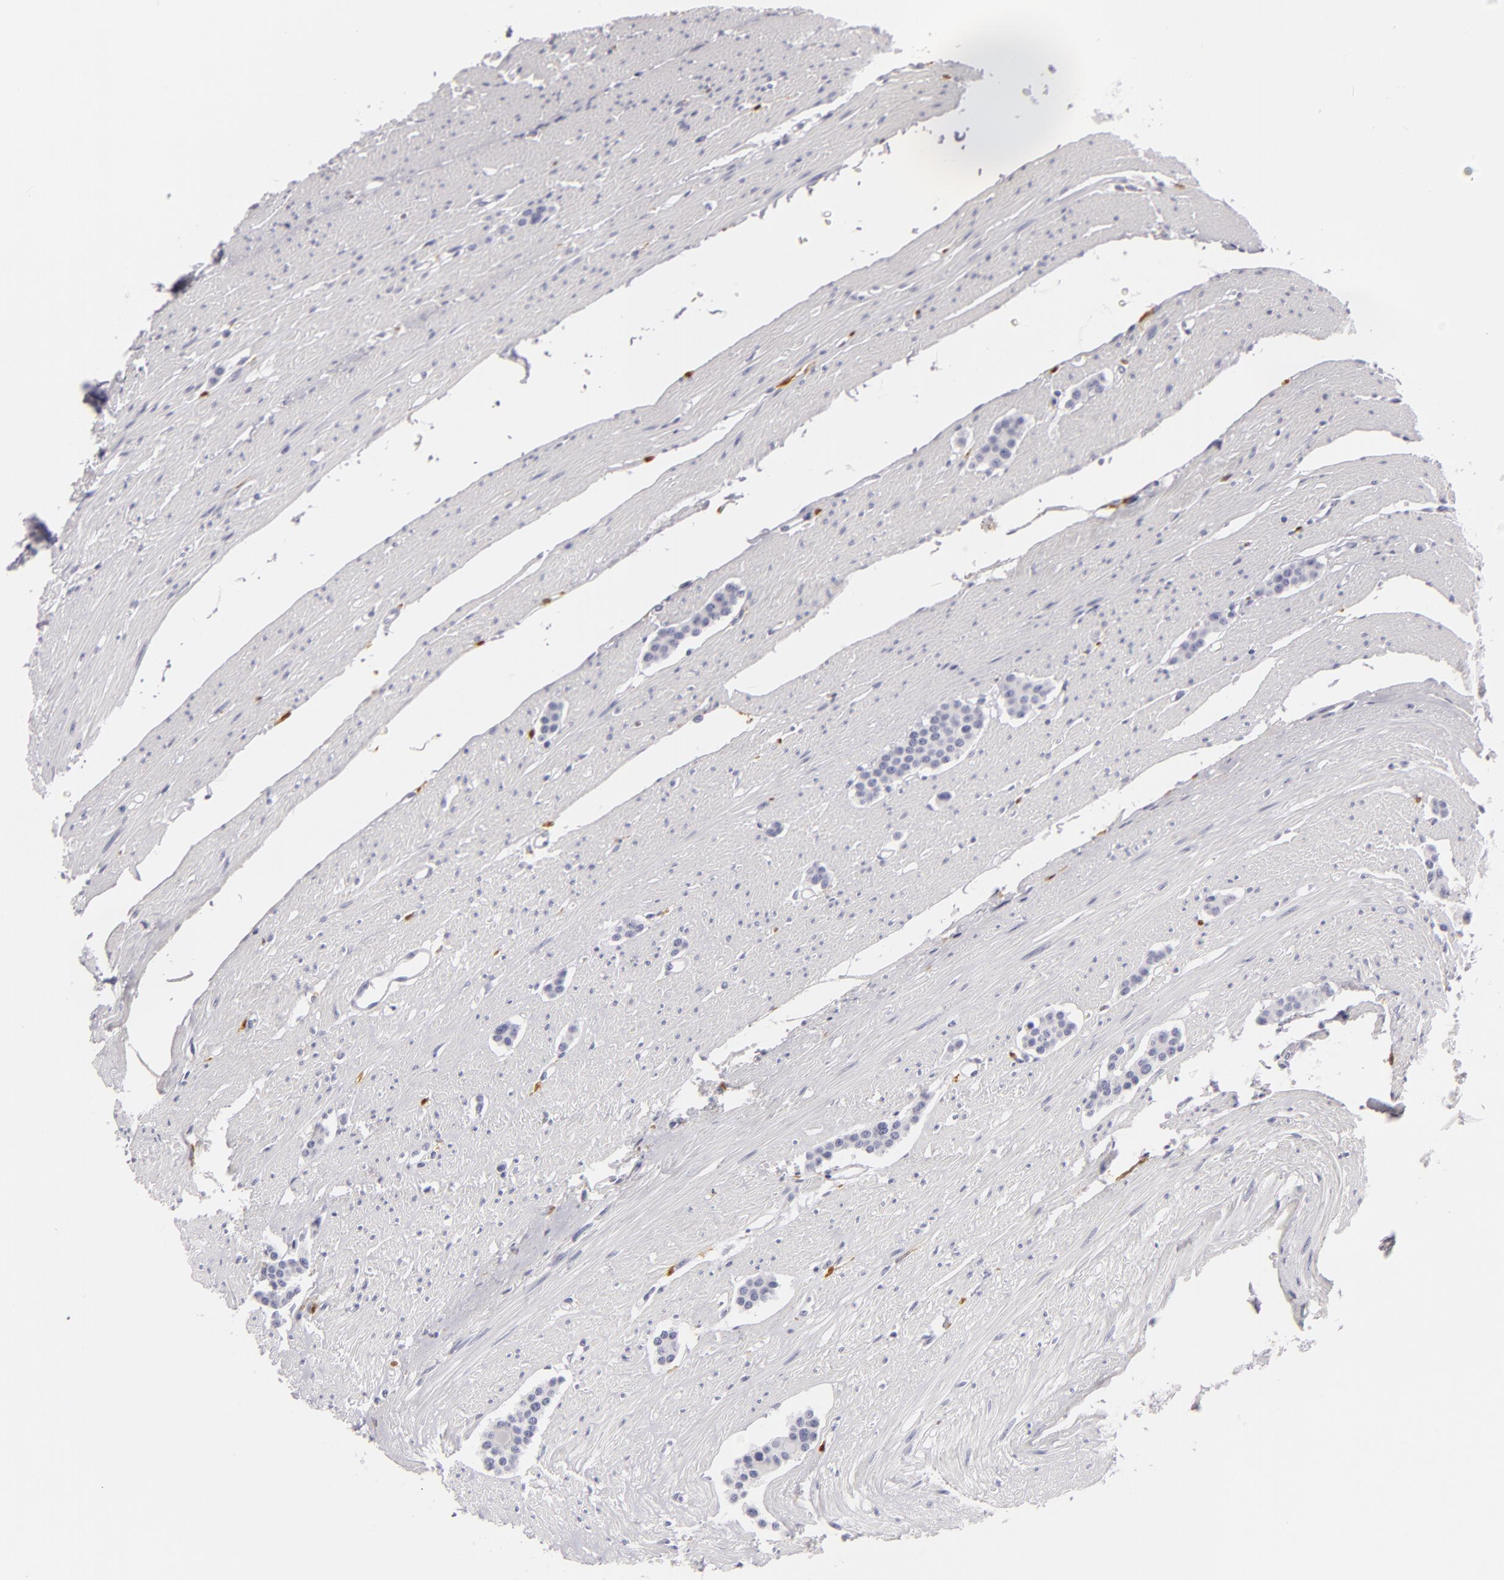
{"staining": {"intensity": "negative", "quantity": "none", "location": "none"}, "tissue": "carcinoid", "cell_type": "Tumor cells", "image_type": "cancer", "snomed": [{"axis": "morphology", "description": "Carcinoid, malignant, NOS"}, {"axis": "topography", "description": "Small intestine"}], "caption": "IHC of malignant carcinoid demonstrates no expression in tumor cells.", "gene": "F13A1", "patient": {"sex": "male", "age": 60}}